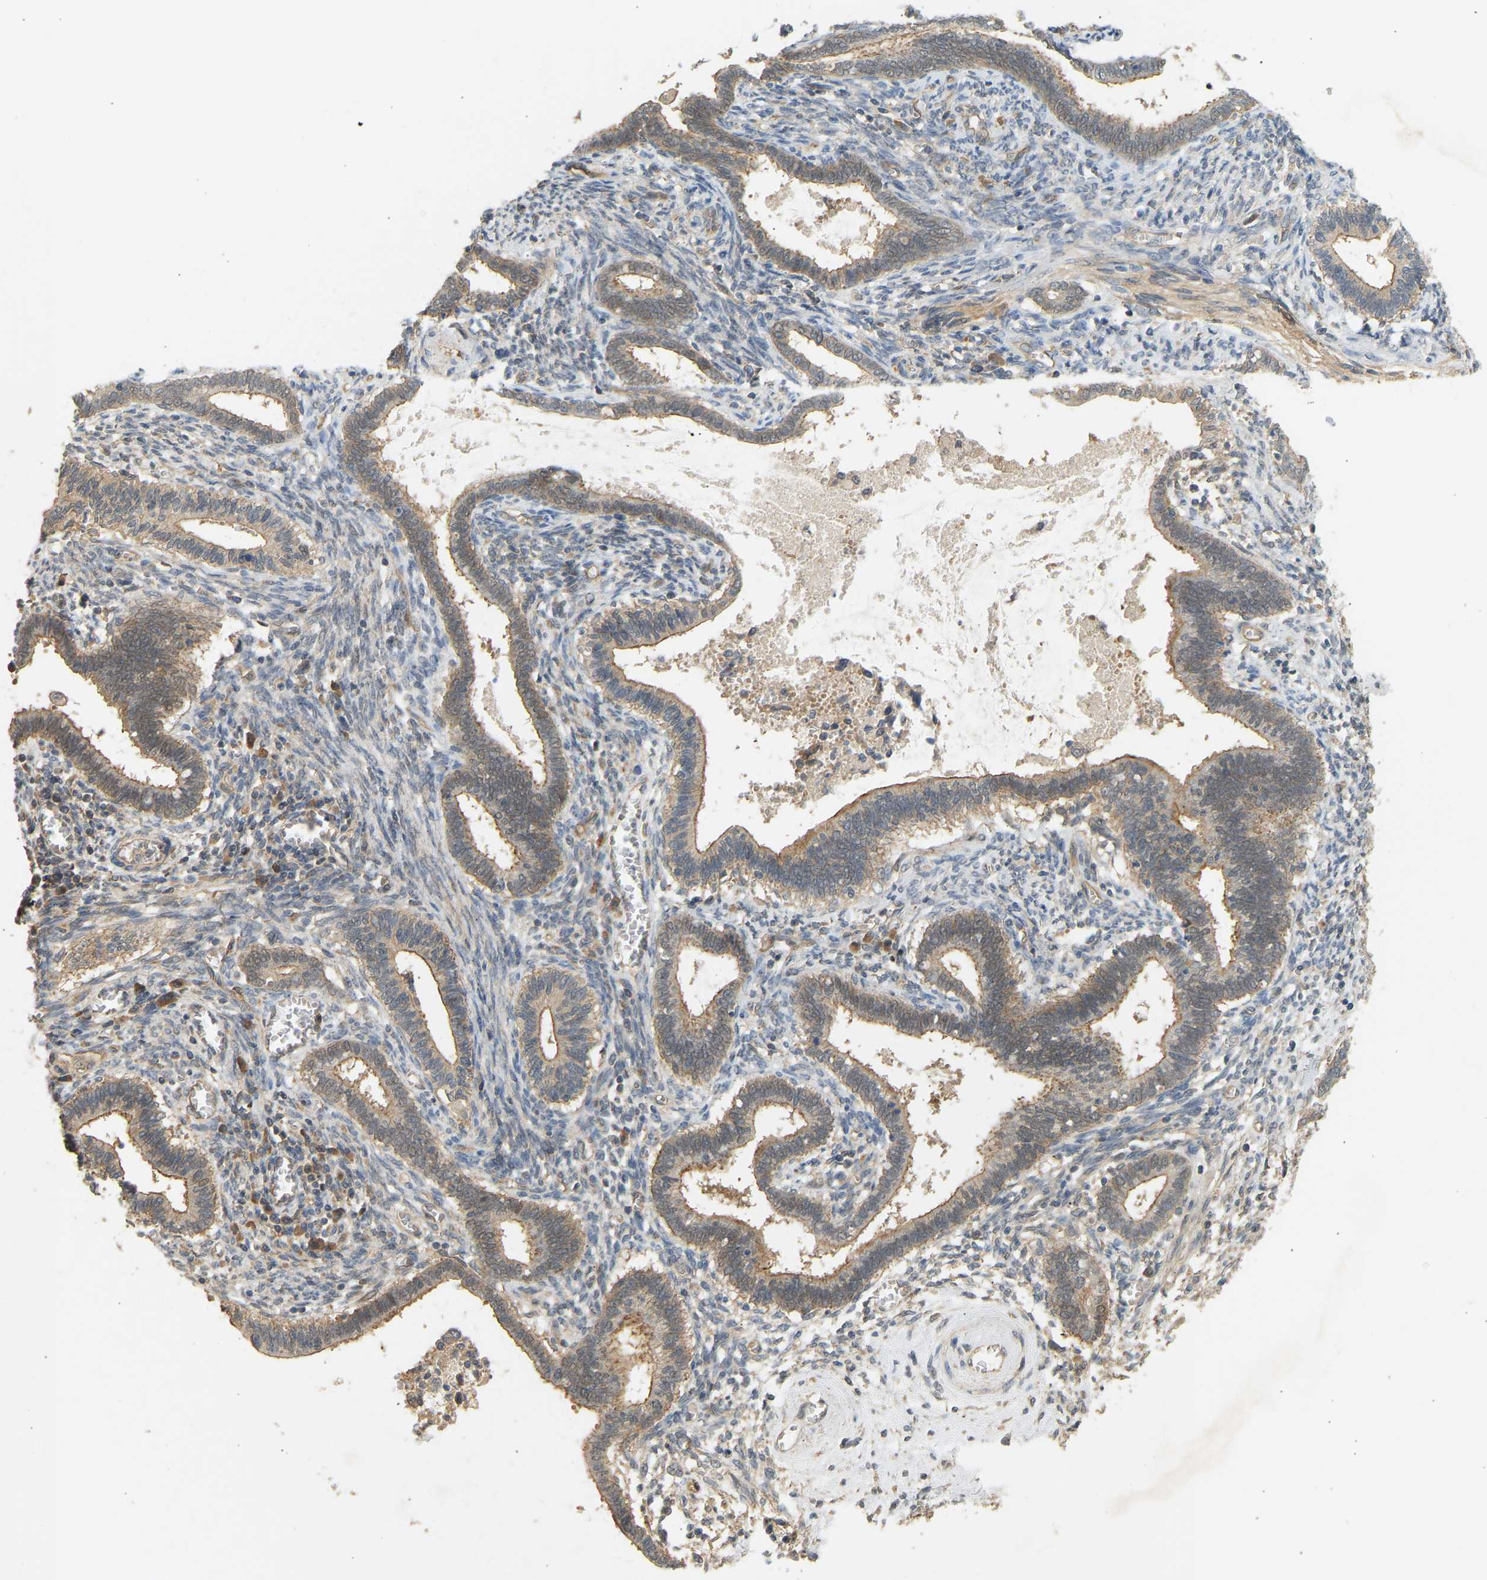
{"staining": {"intensity": "weak", "quantity": ">75%", "location": "cytoplasmic/membranous"}, "tissue": "cervical cancer", "cell_type": "Tumor cells", "image_type": "cancer", "snomed": [{"axis": "morphology", "description": "Adenocarcinoma, NOS"}, {"axis": "topography", "description": "Cervix"}], "caption": "A brown stain labels weak cytoplasmic/membranous positivity of a protein in human cervical cancer (adenocarcinoma) tumor cells.", "gene": "RGL1", "patient": {"sex": "female", "age": 44}}